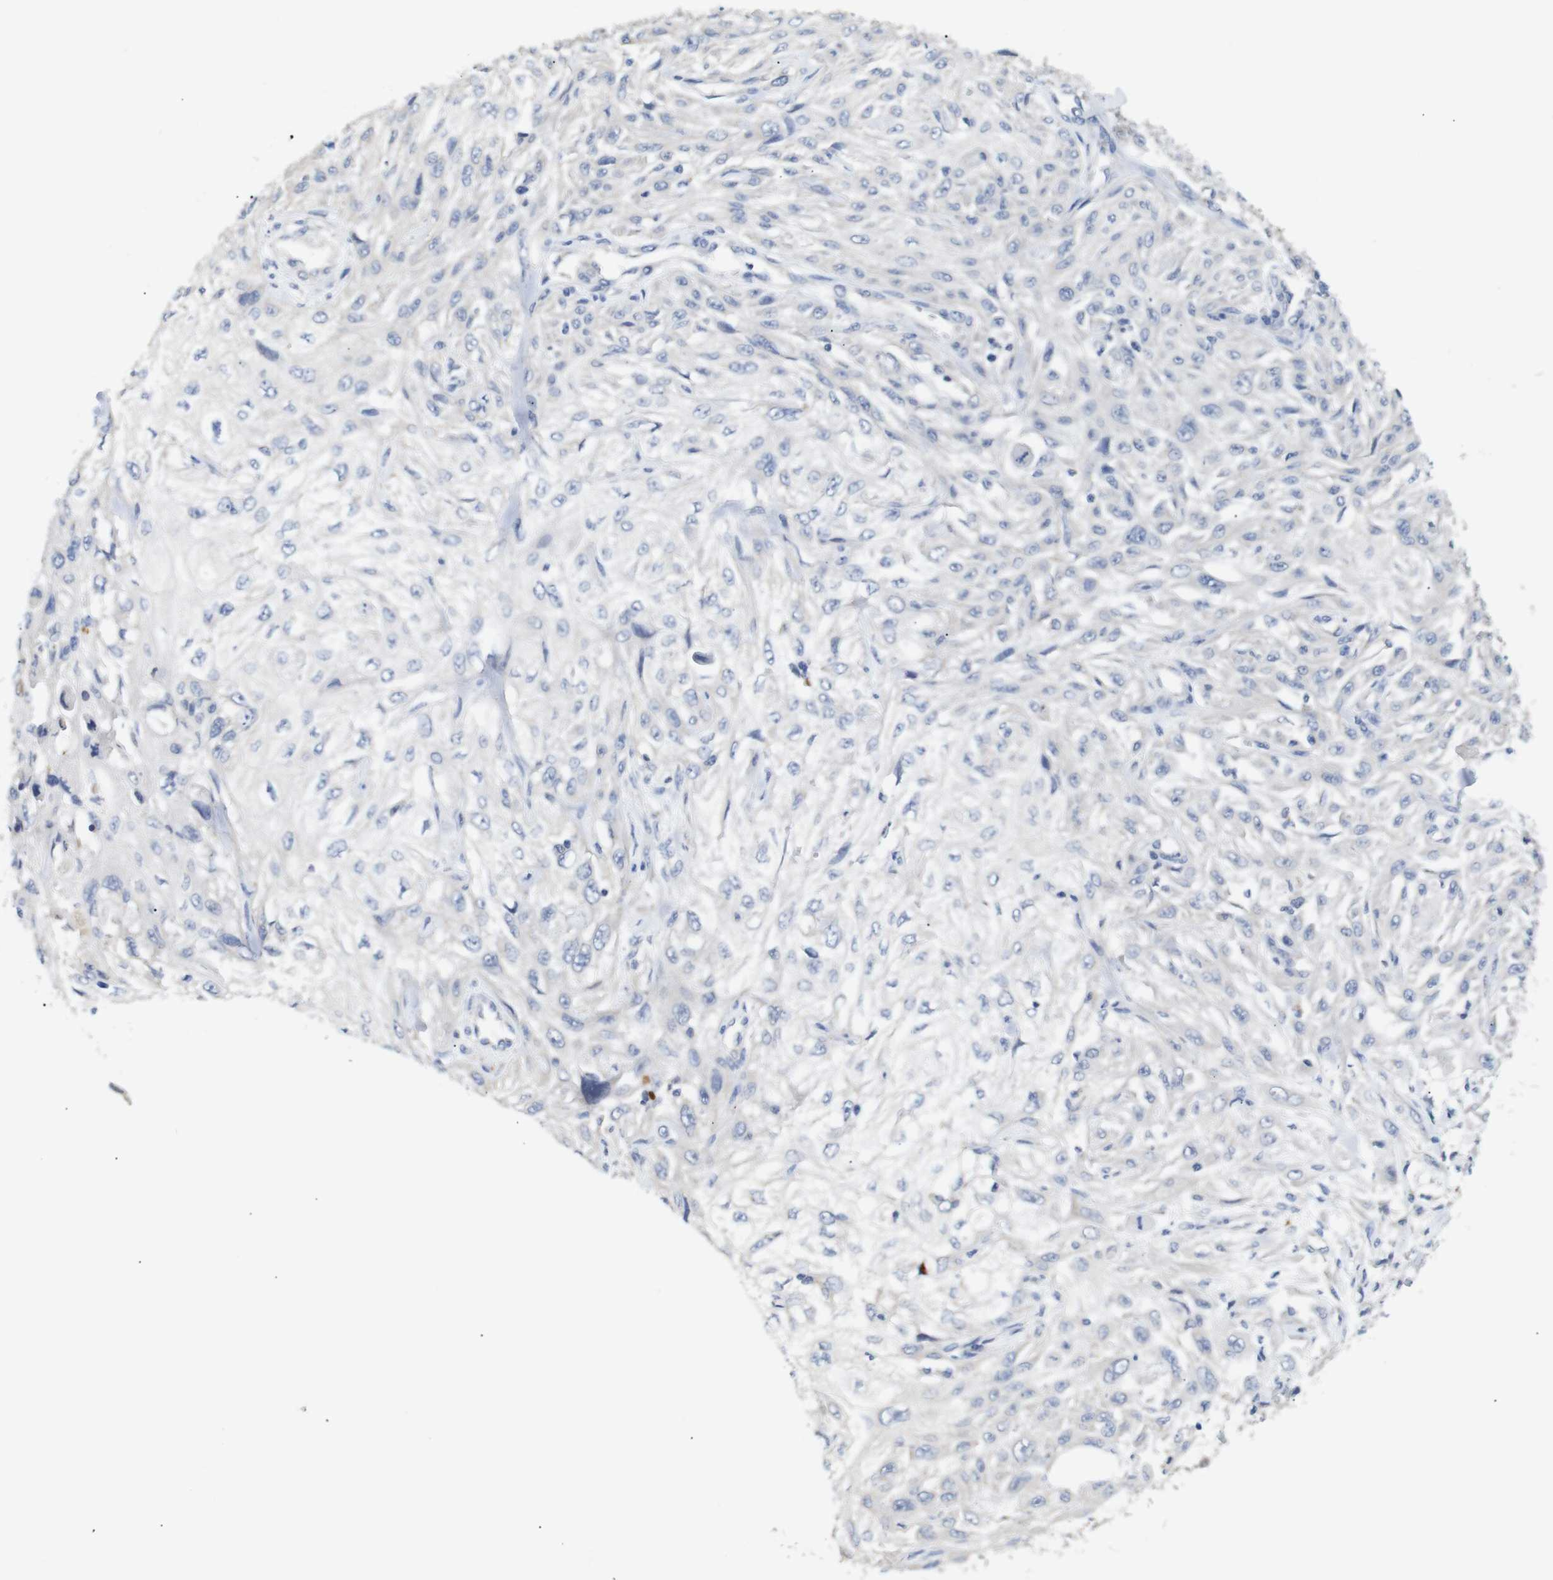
{"staining": {"intensity": "negative", "quantity": "none", "location": "none"}, "tissue": "skin cancer", "cell_type": "Tumor cells", "image_type": "cancer", "snomed": [{"axis": "morphology", "description": "Squamous cell carcinoma, NOS"}, {"axis": "topography", "description": "Skin"}], "caption": "A photomicrograph of human squamous cell carcinoma (skin) is negative for staining in tumor cells. The staining was performed using DAB to visualize the protein expression in brown, while the nuclei were stained in blue with hematoxylin (Magnification: 20x).", "gene": "ALOX15", "patient": {"sex": "male", "age": 75}}